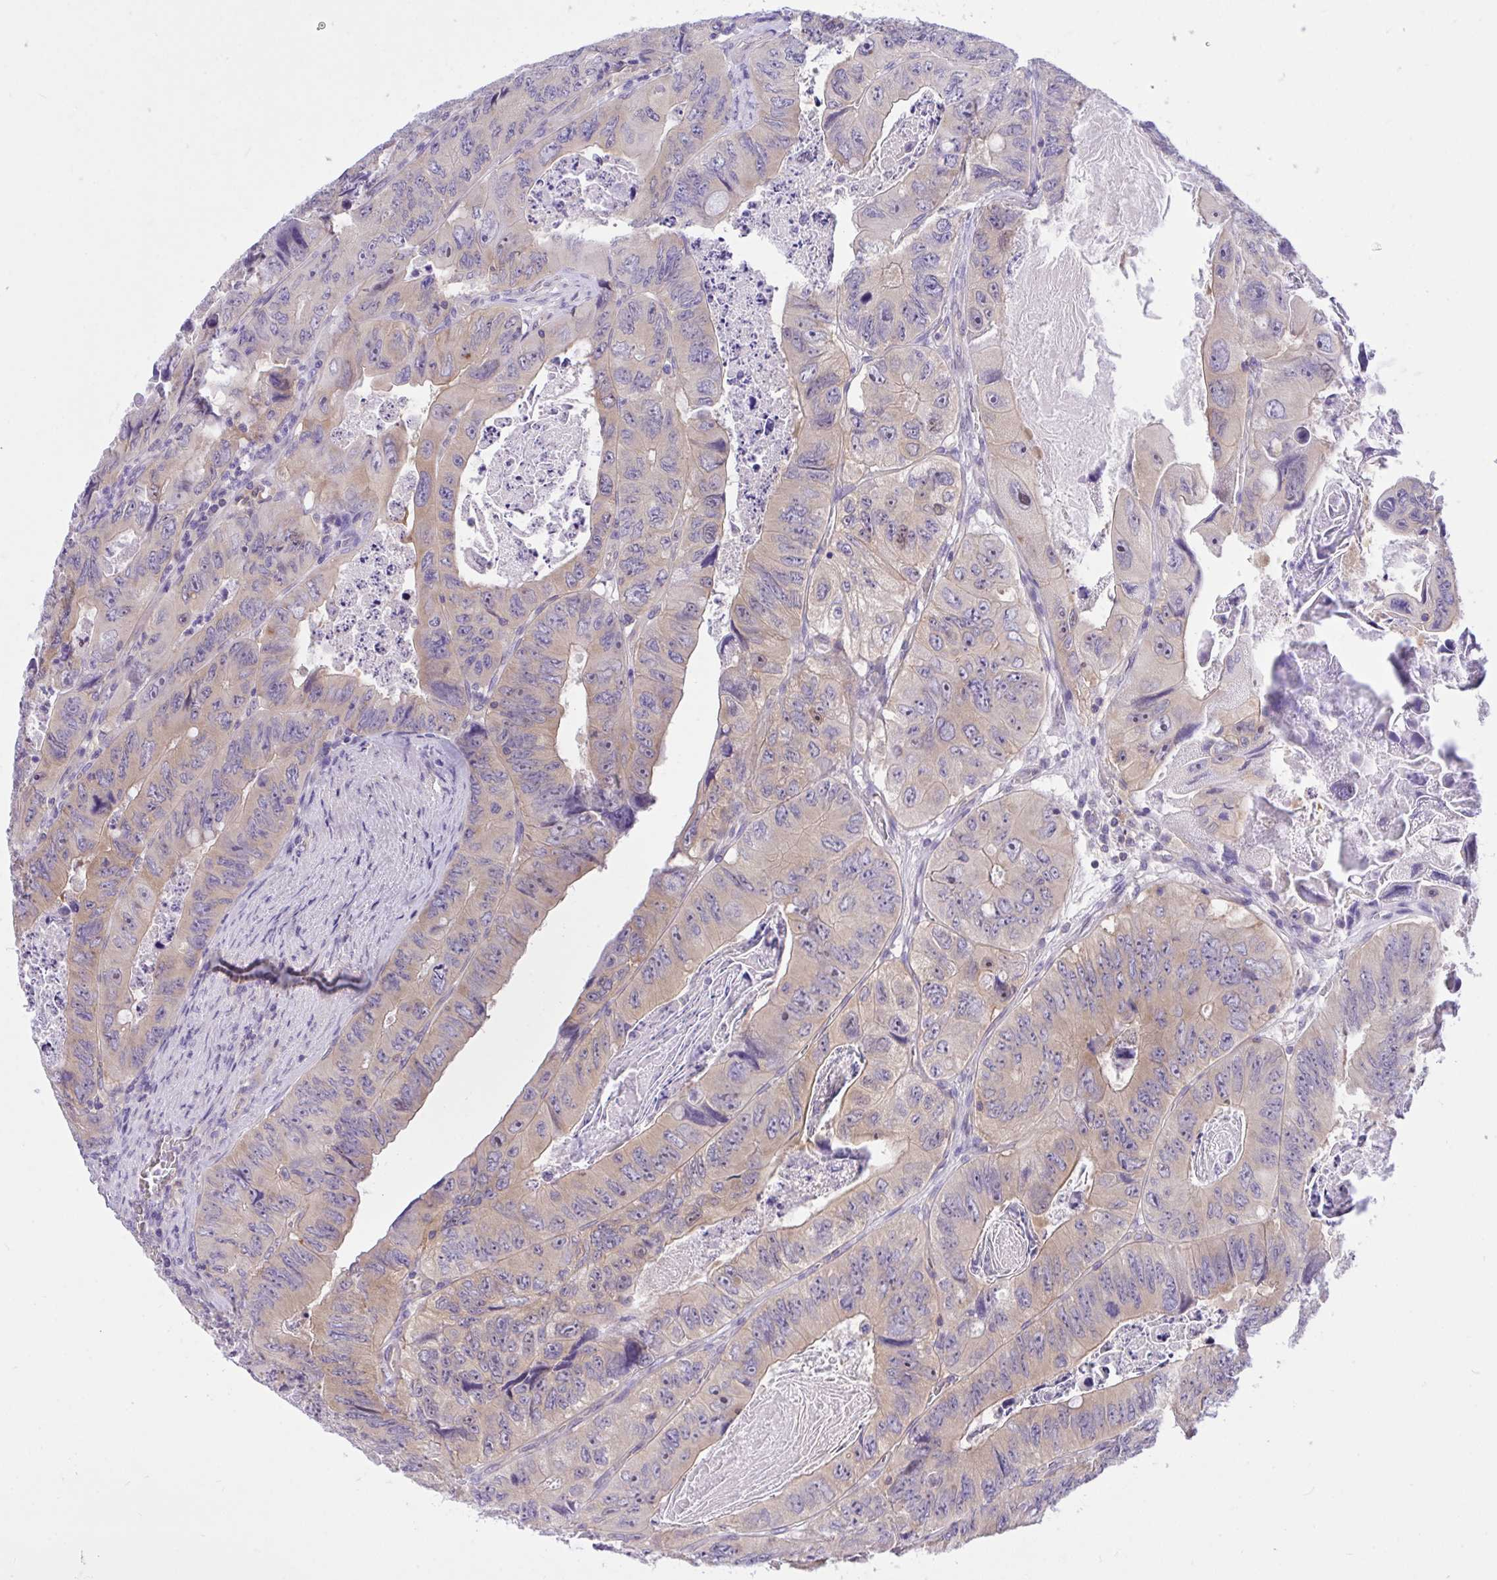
{"staining": {"intensity": "weak", "quantity": "<25%", "location": "cytoplasmic/membranous"}, "tissue": "colorectal cancer", "cell_type": "Tumor cells", "image_type": "cancer", "snomed": [{"axis": "morphology", "description": "Adenocarcinoma, NOS"}, {"axis": "topography", "description": "Colon"}], "caption": "Human colorectal adenocarcinoma stained for a protein using immunohistochemistry (IHC) shows no positivity in tumor cells.", "gene": "TLN2", "patient": {"sex": "female", "age": 84}}